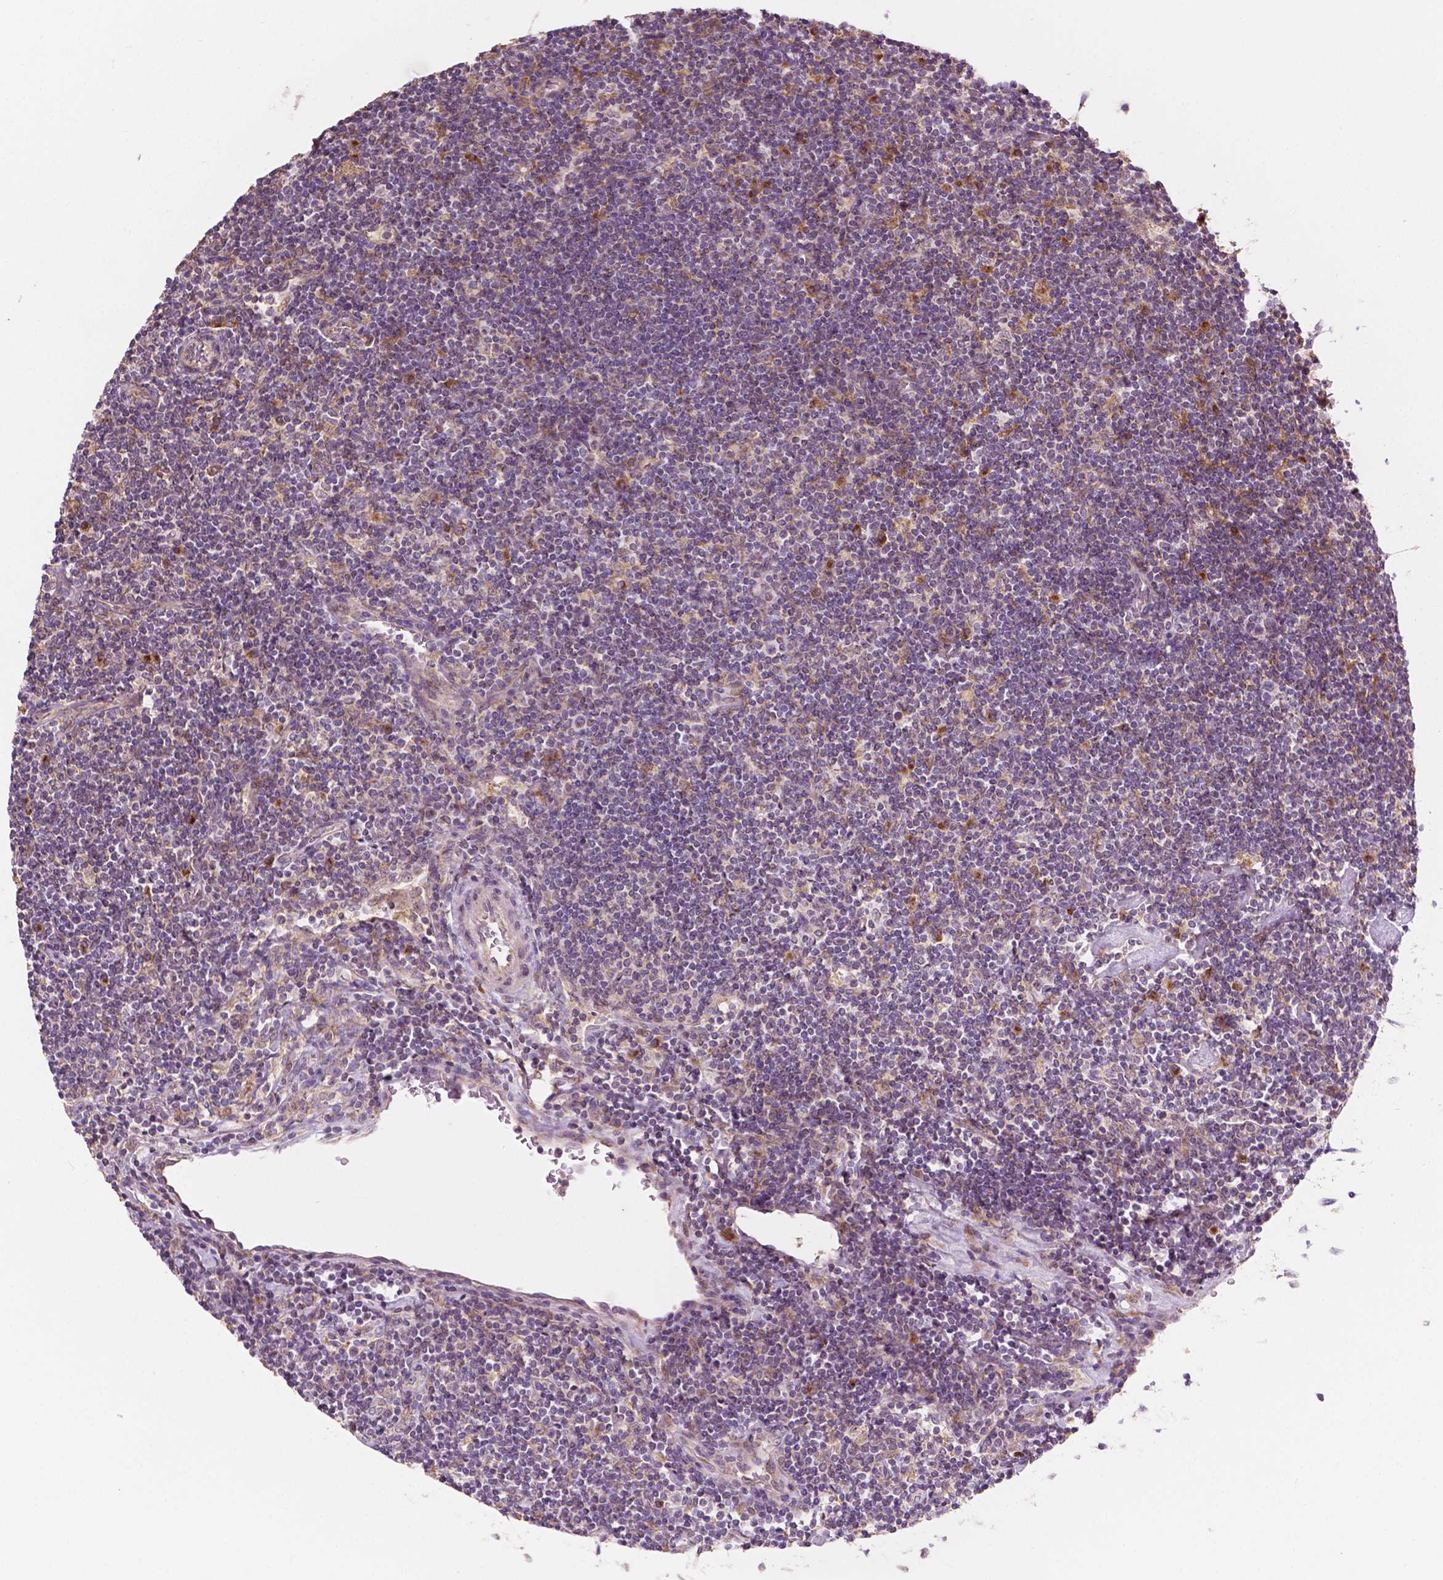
{"staining": {"intensity": "negative", "quantity": "none", "location": "none"}, "tissue": "lymphoma", "cell_type": "Tumor cells", "image_type": "cancer", "snomed": [{"axis": "morphology", "description": "Hodgkin's disease, NOS"}, {"axis": "topography", "description": "Lymph node"}], "caption": "Tumor cells are negative for protein expression in human Hodgkin's disease.", "gene": "EBAG9", "patient": {"sex": "male", "age": 40}}